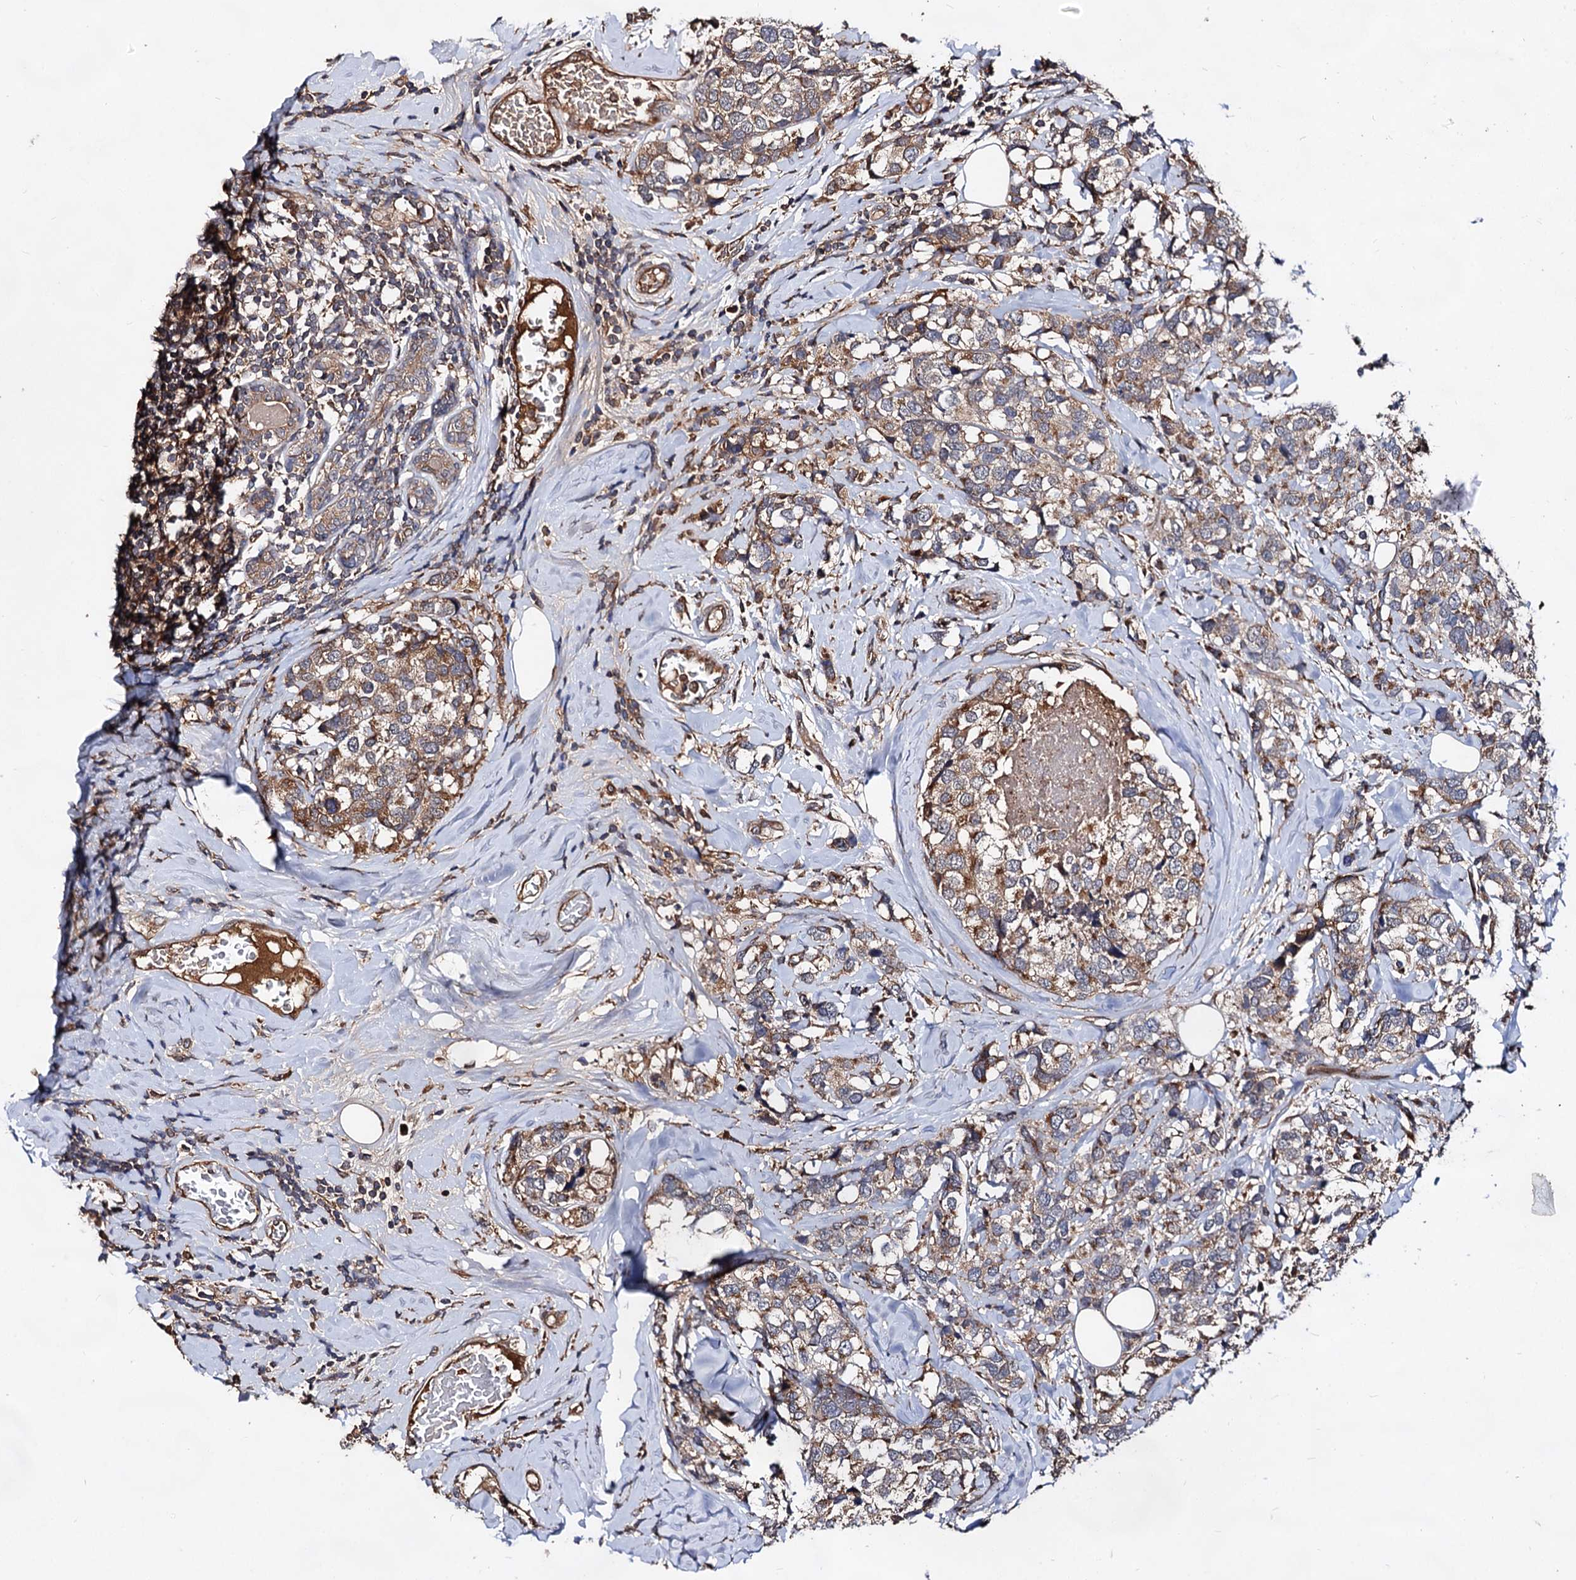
{"staining": {"intensity": "moderate", "quantity": ">75%", "location": "cytoplasmic/membranous"}, "tissue": "breast cancer", "cell_type": "Tumor cells", "image_type": "cancer", "snomed": [{"axis": "morphology", "description": "Lobular carcinoma"}, {"axis": "topography", "description": "Breast"}], "caption": "Breast cancer was stained to show a protein in brown. There is medium levels of moderate cytoplasmic/membranous positivity in approximately >75% of tumor cells.", "gene": "TEX9", "patient": {"sex": "female", "age": 59}}